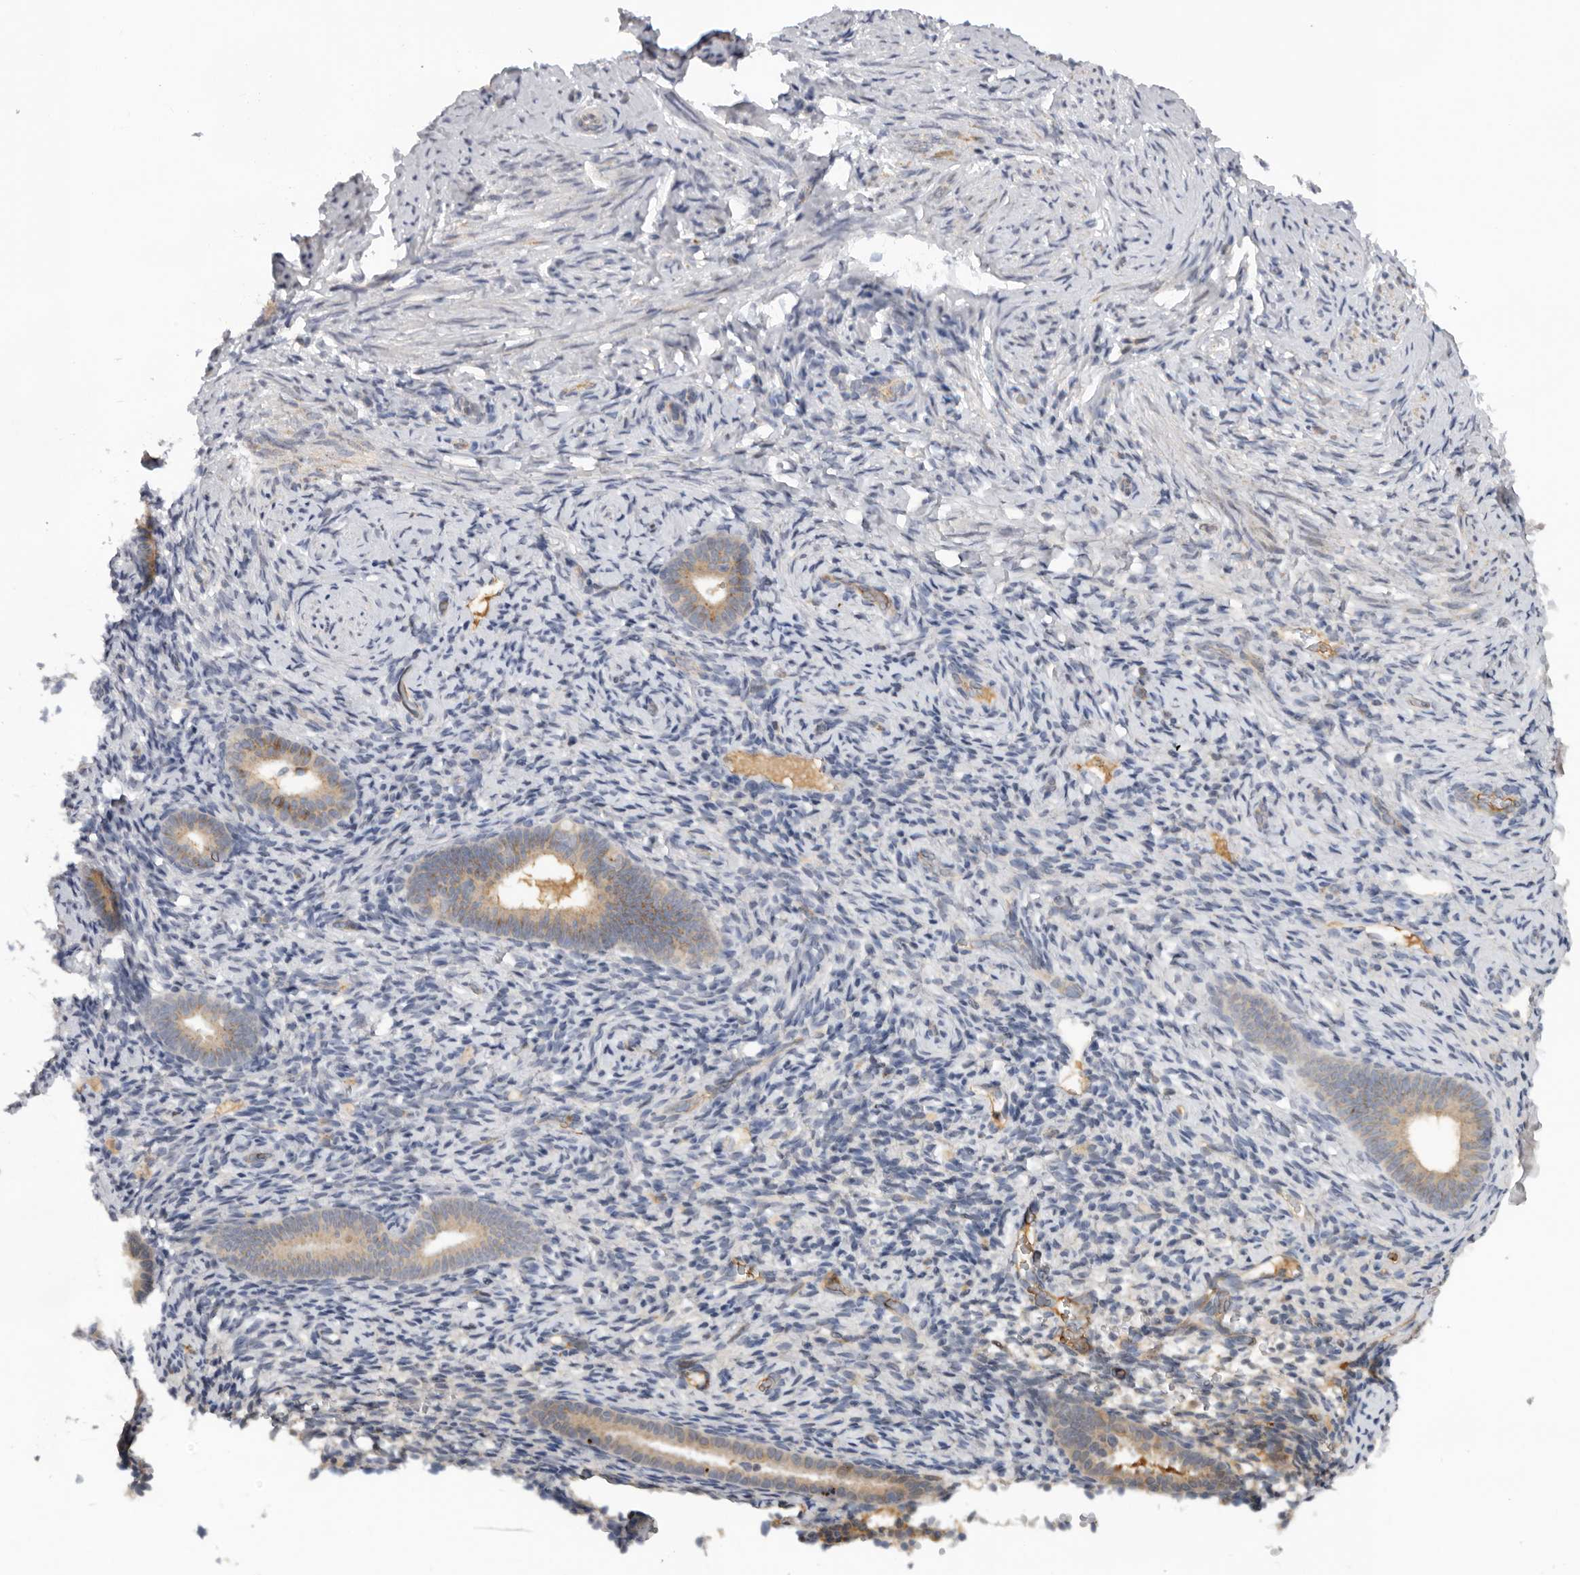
{"staining": {"intensity": "negative", "quantity": "none", "location": "none"}, "tissue": "endometrium", "cell_type": "Cells in endometrial stroma", "image_type": "normal", "snomed": [{"axis": "morphology", "description": "Normal tissue, NOS"}, {"axis": "topography", "description": "Endometrium"}], "caption": "Endometrium stained for a protein using IHC reveals no positivity cells in endometrial stroma.", "gene": "RNF157", "patient": {"sex": "female", "age": 51}}